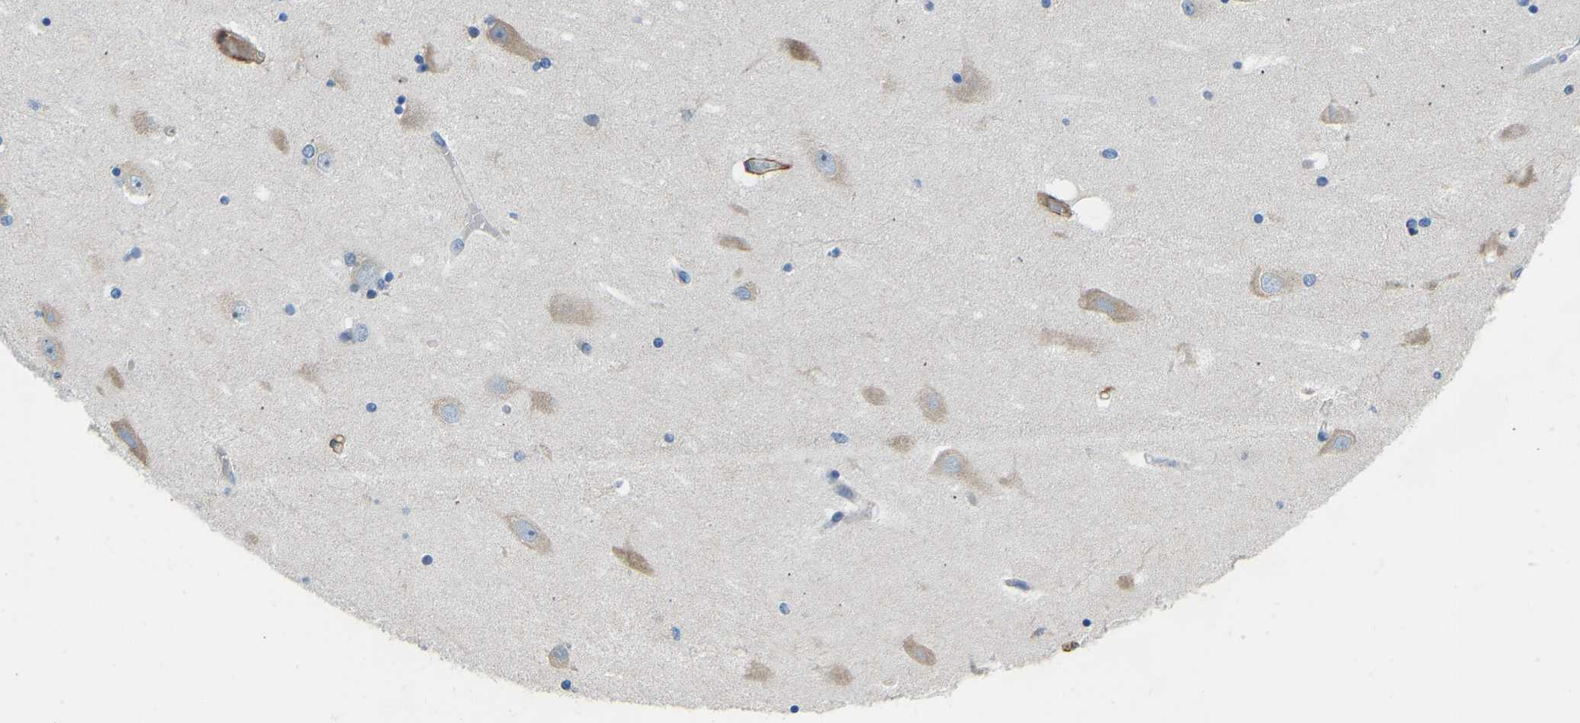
{"staining": {"intensity": "negative", "quantity": "none", "location": "none"}, "tissue": "hippocampus", "cell_type": "Glial cells", "image_type": "normal", "snomed": [{"axis": "morphology", "description": "Normal tissue, NOS"}, {"axis": "topography", "description": "Hippocampus"}], "caption": "A histopathology image of human hippocampus is negative for staining in glial cells. (Immunohistochemistry, brightfield microscopy, high magnification).", "gene": "COL15A1", "patient": {"sex": "female", "age": 54}}